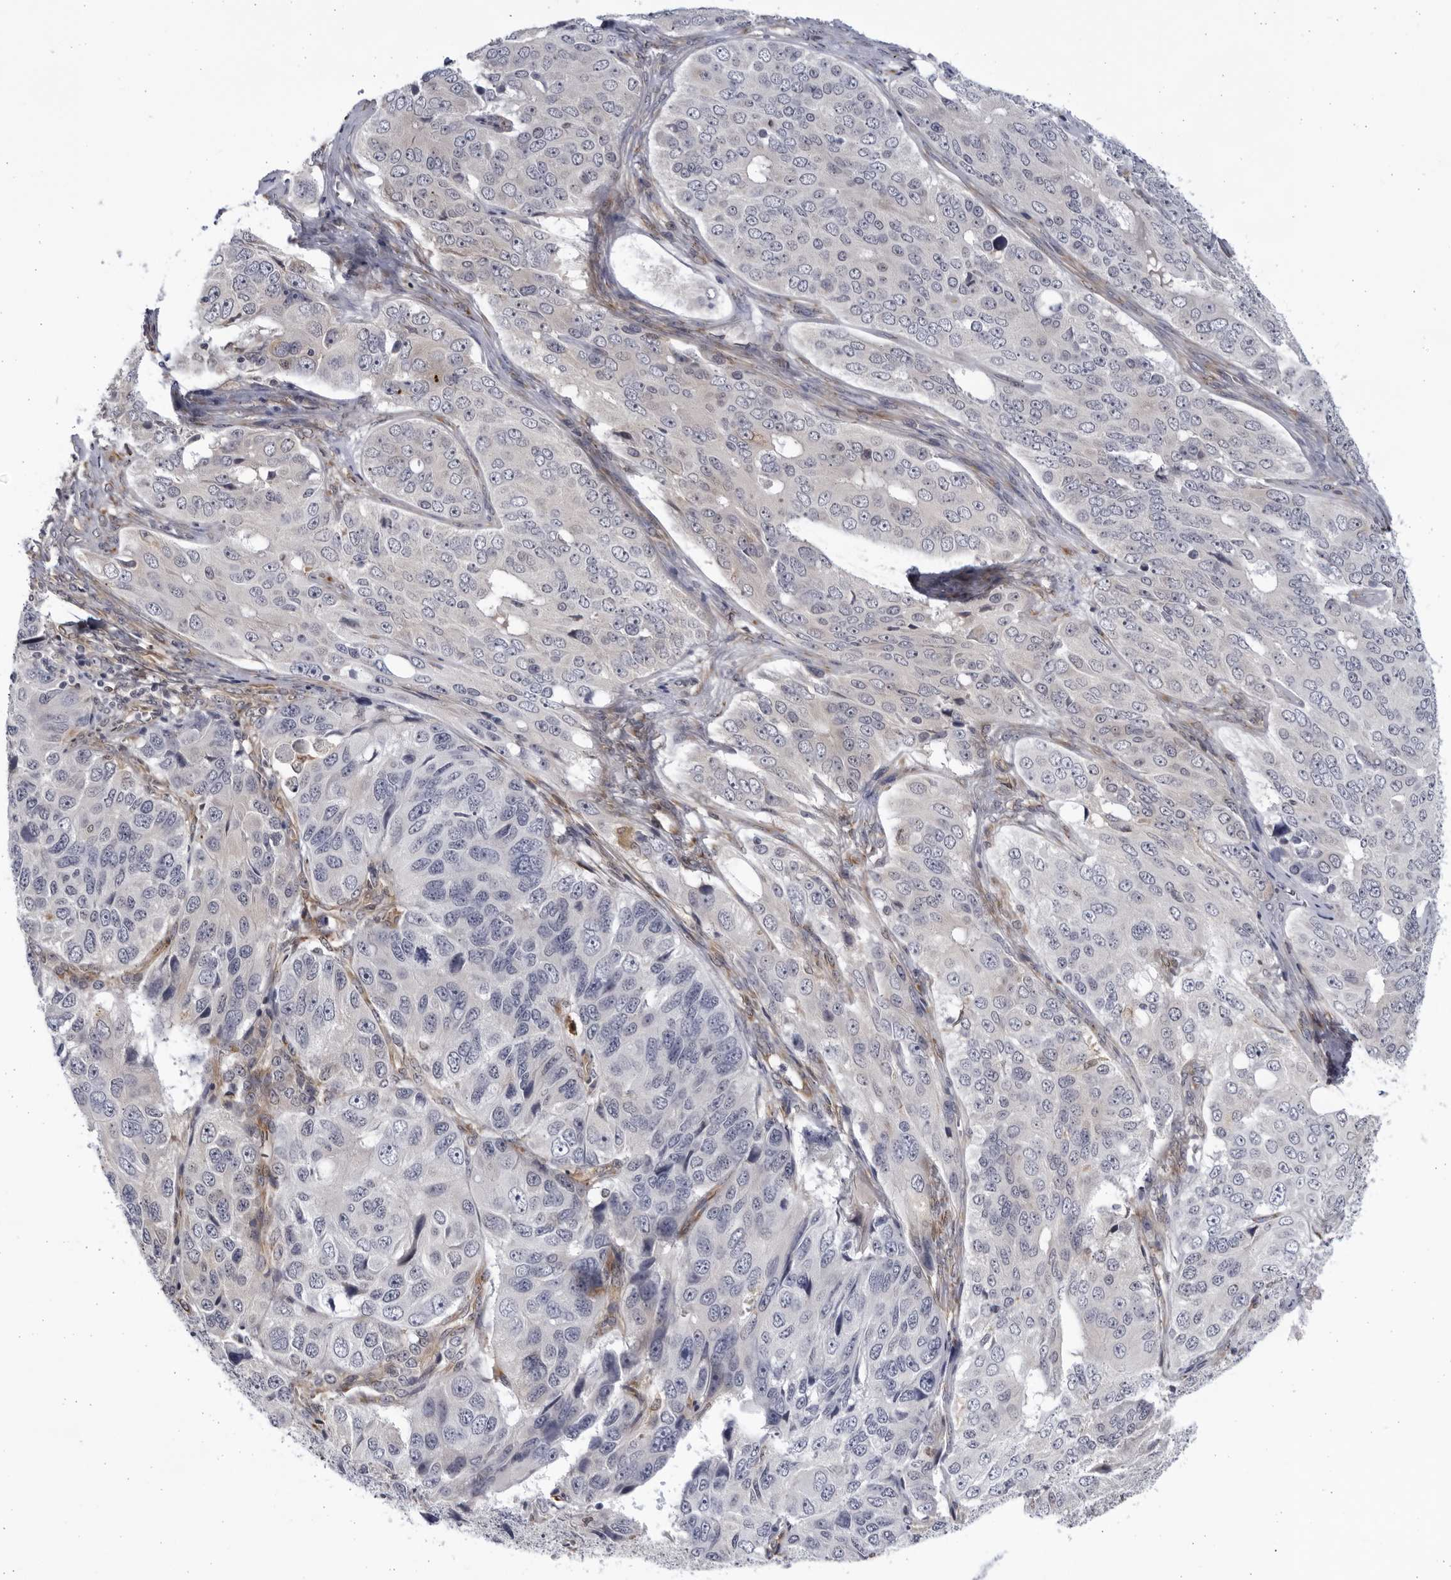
{"staining": {"intensity": "negative", "quantity": "none", "location": "none"}, "tissue": "ovarian cancer", "cell_type": "Tumor cells", "image_type": "cancer", "snomed": [{"axis": "morphology", "description": "Carcinoma, endometroid"}, {"axis": "topography", "description": "Ovary"}], "caption": "A micrograph of human ovarian endometroid carcinoma is negative for staining in tumor cells. (Immunohistochemistry, brightfield microscopy, high magnification).", "gene": "BMP2K", "patient": {"sex": "female", "age": 51}}